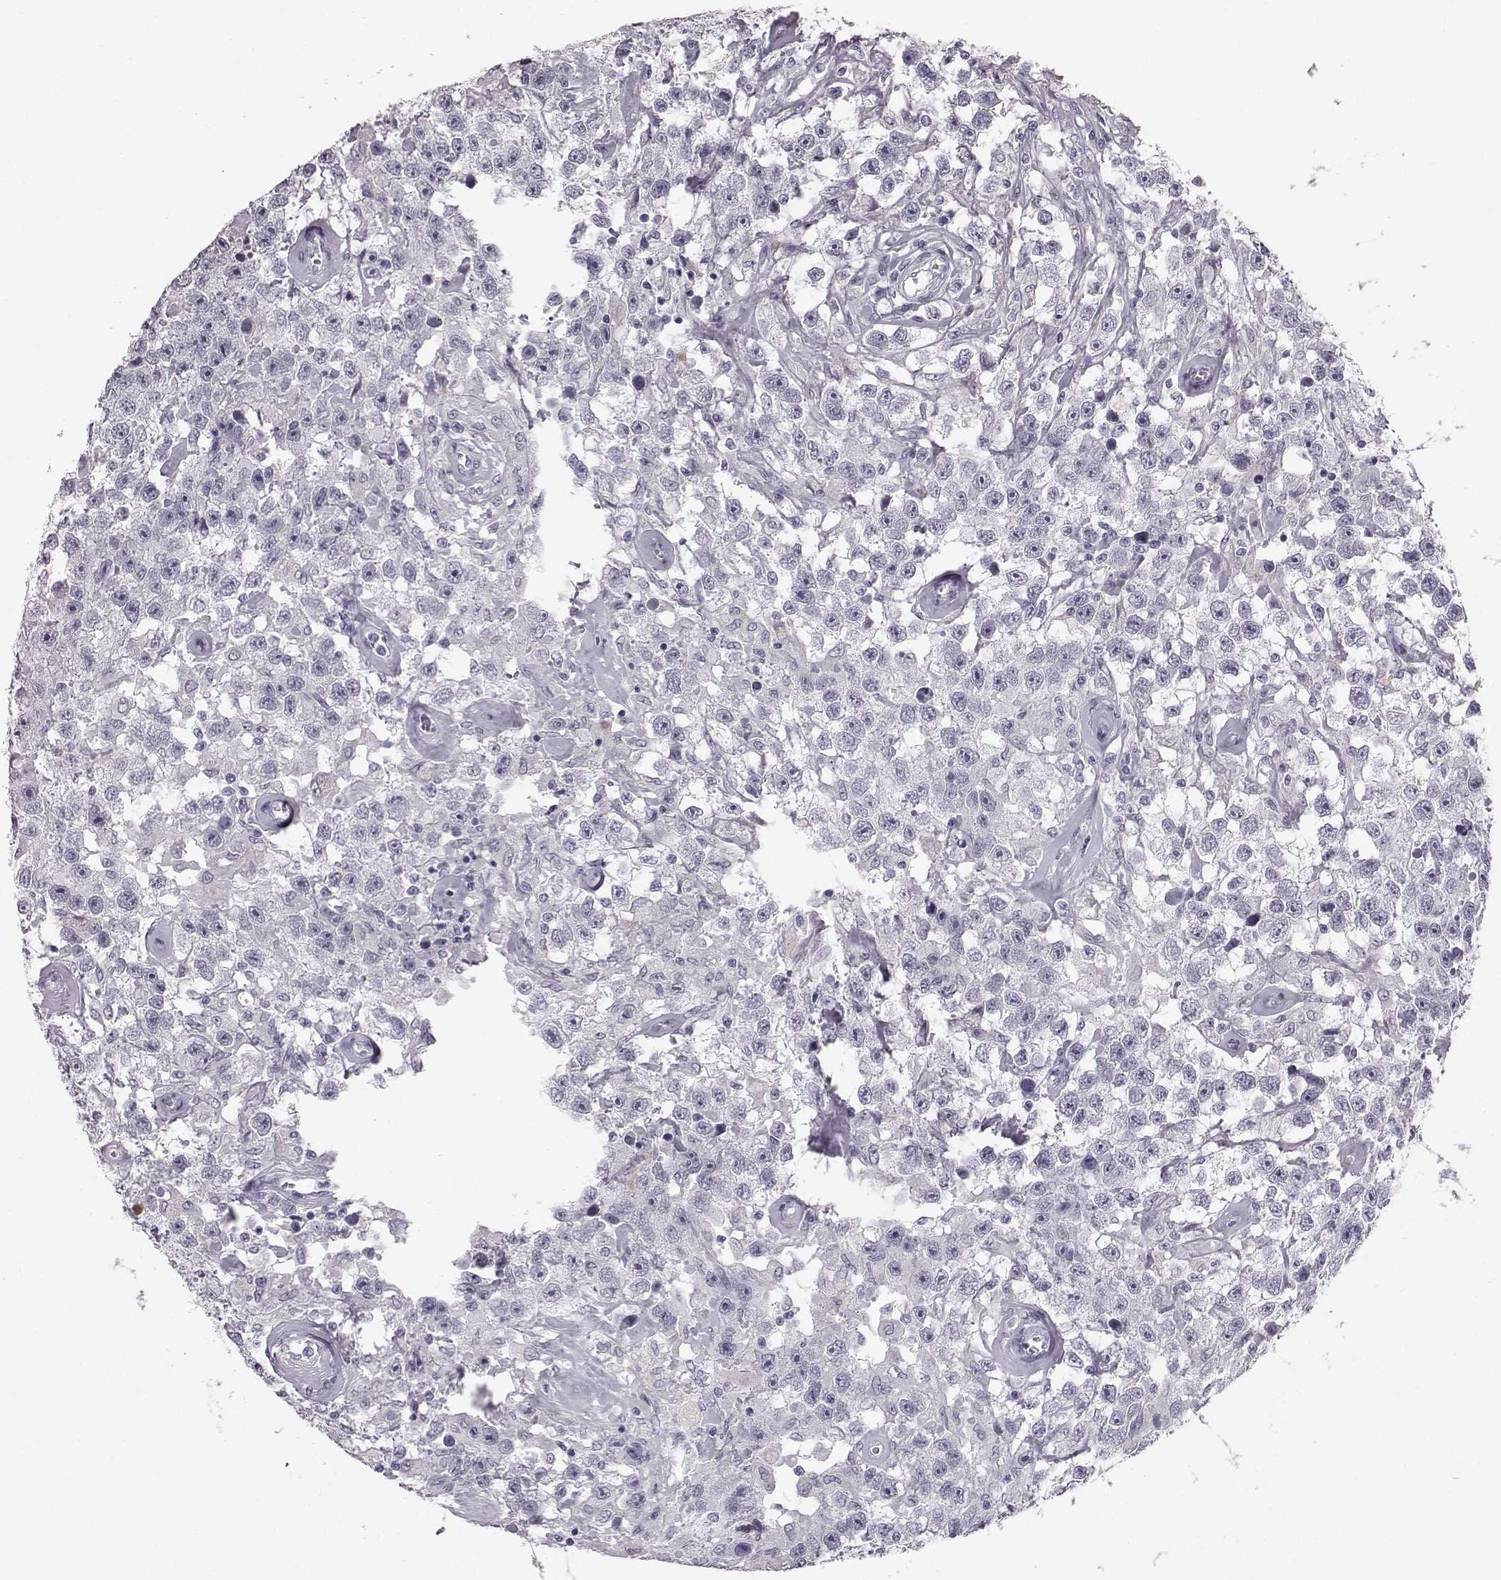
{"staining": {"intensity": "negative", "quantity": "none", "location": "none"}, "tissue": "testis cancer", "cell_type": "Tumor cells", "image_type": "cancer", "snomed": [{"axis": "morphology", "description": "Seminoma, NOS"}, {"axis": "topography", "description": "Testis"}], "caption": "This micrograph is of testis seminoma stained with IHC to label a protein in brown with the nuclei are counter-stained blue. There is no staining in tumor cells.", "gene": "BFSP2", "patient": {"sex": "male", "age": 43}}